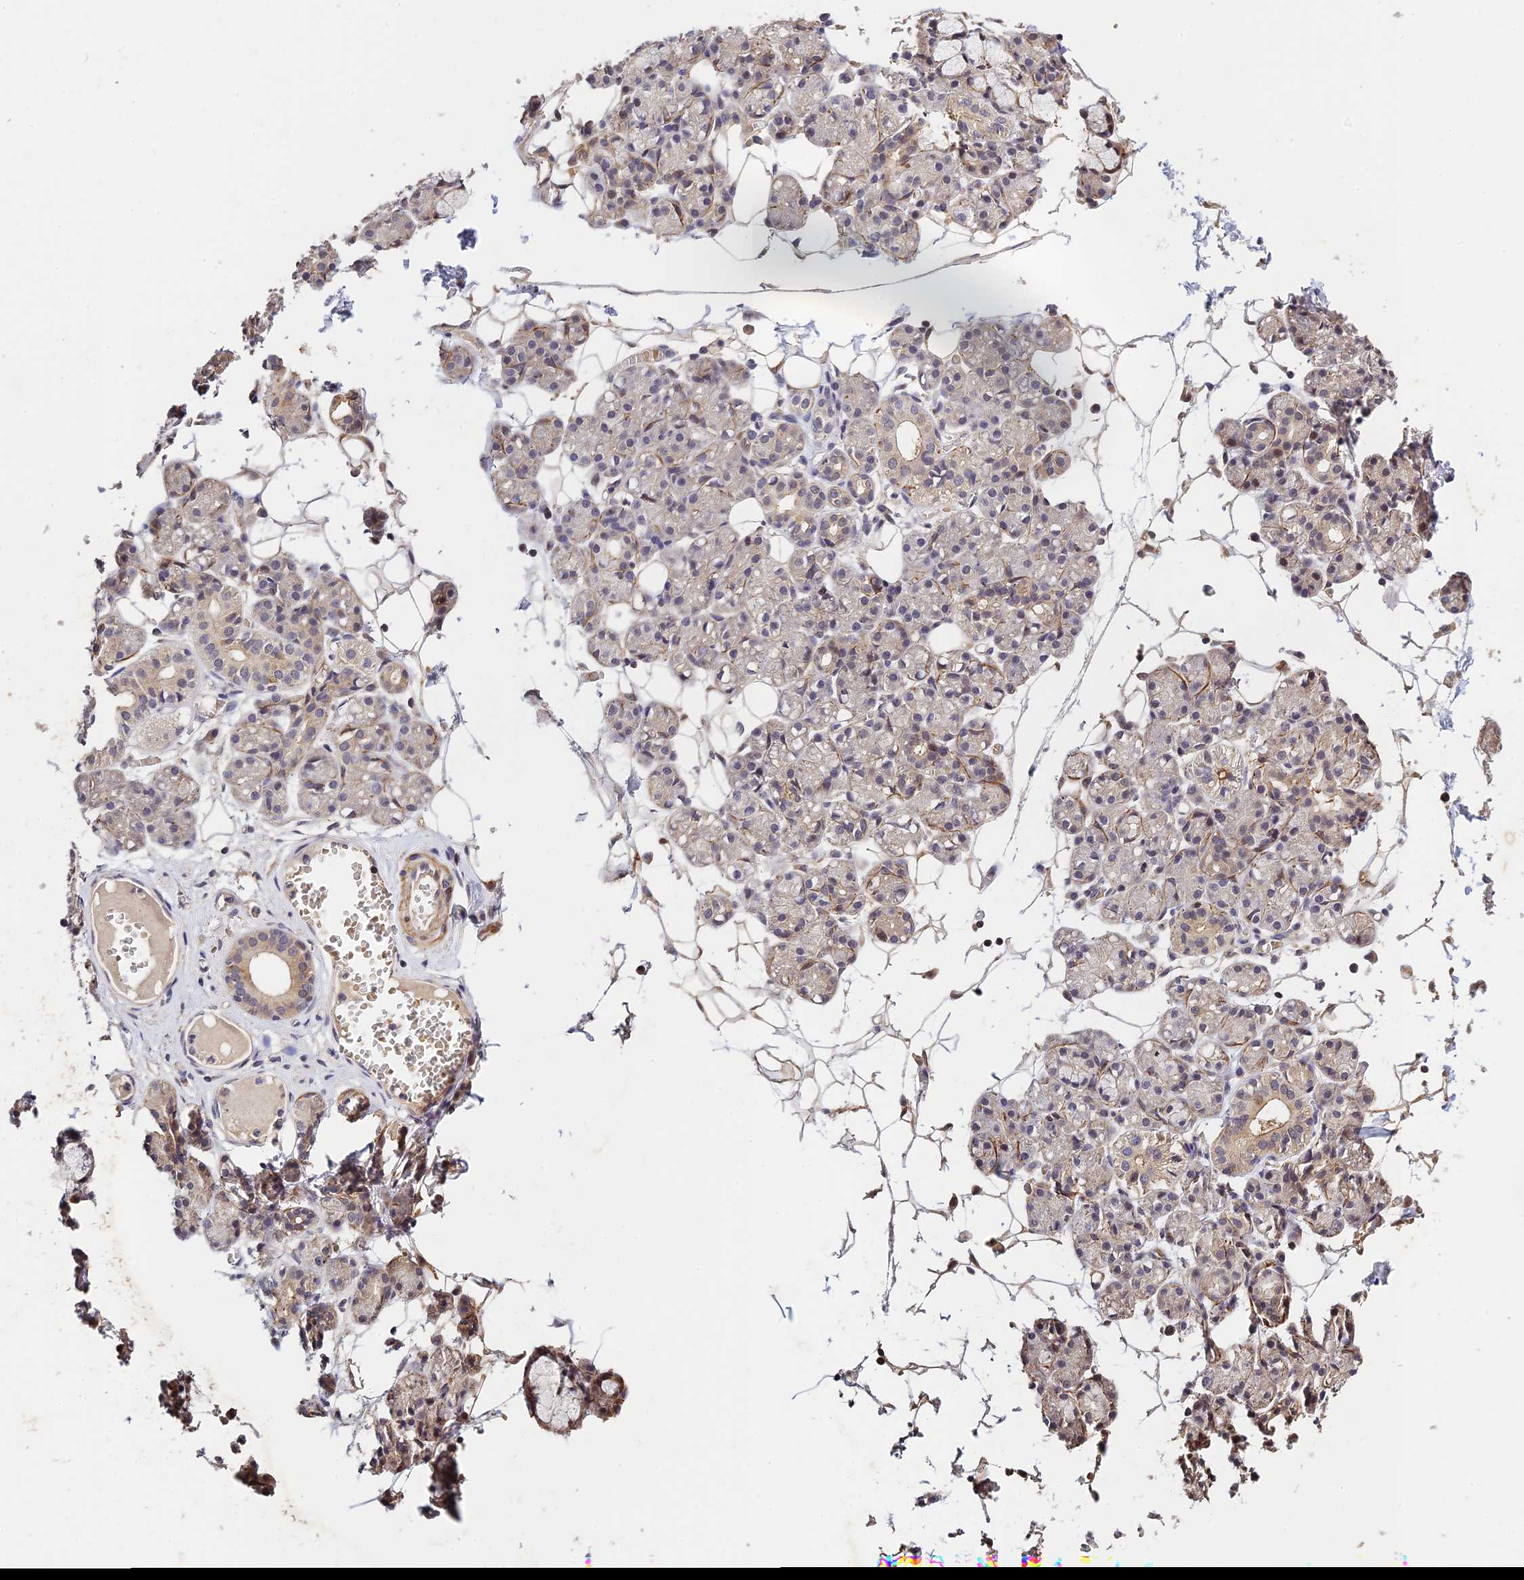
{"staining": {"intensity": "weak", "quantity": "25%-75%", "location": "cytoplasmic/membranous"}, "tissue": "salivary gland", "cell_type": "Glandular cells", "image_type": "normal", "snomed": [{"axis": "morphology", "description": "Normal tissue, NOS"}, {"axis": "topography", "description": "Salivary gland"}], "caption": "Salivary gland stained with immunohistochemistry (IHC) exhibits weak cytoplasmic/membranous positivity in about 25%-75% of glandular cells.", "gene": "CWH43", "patient": {"sex": "male", "age": 63}}